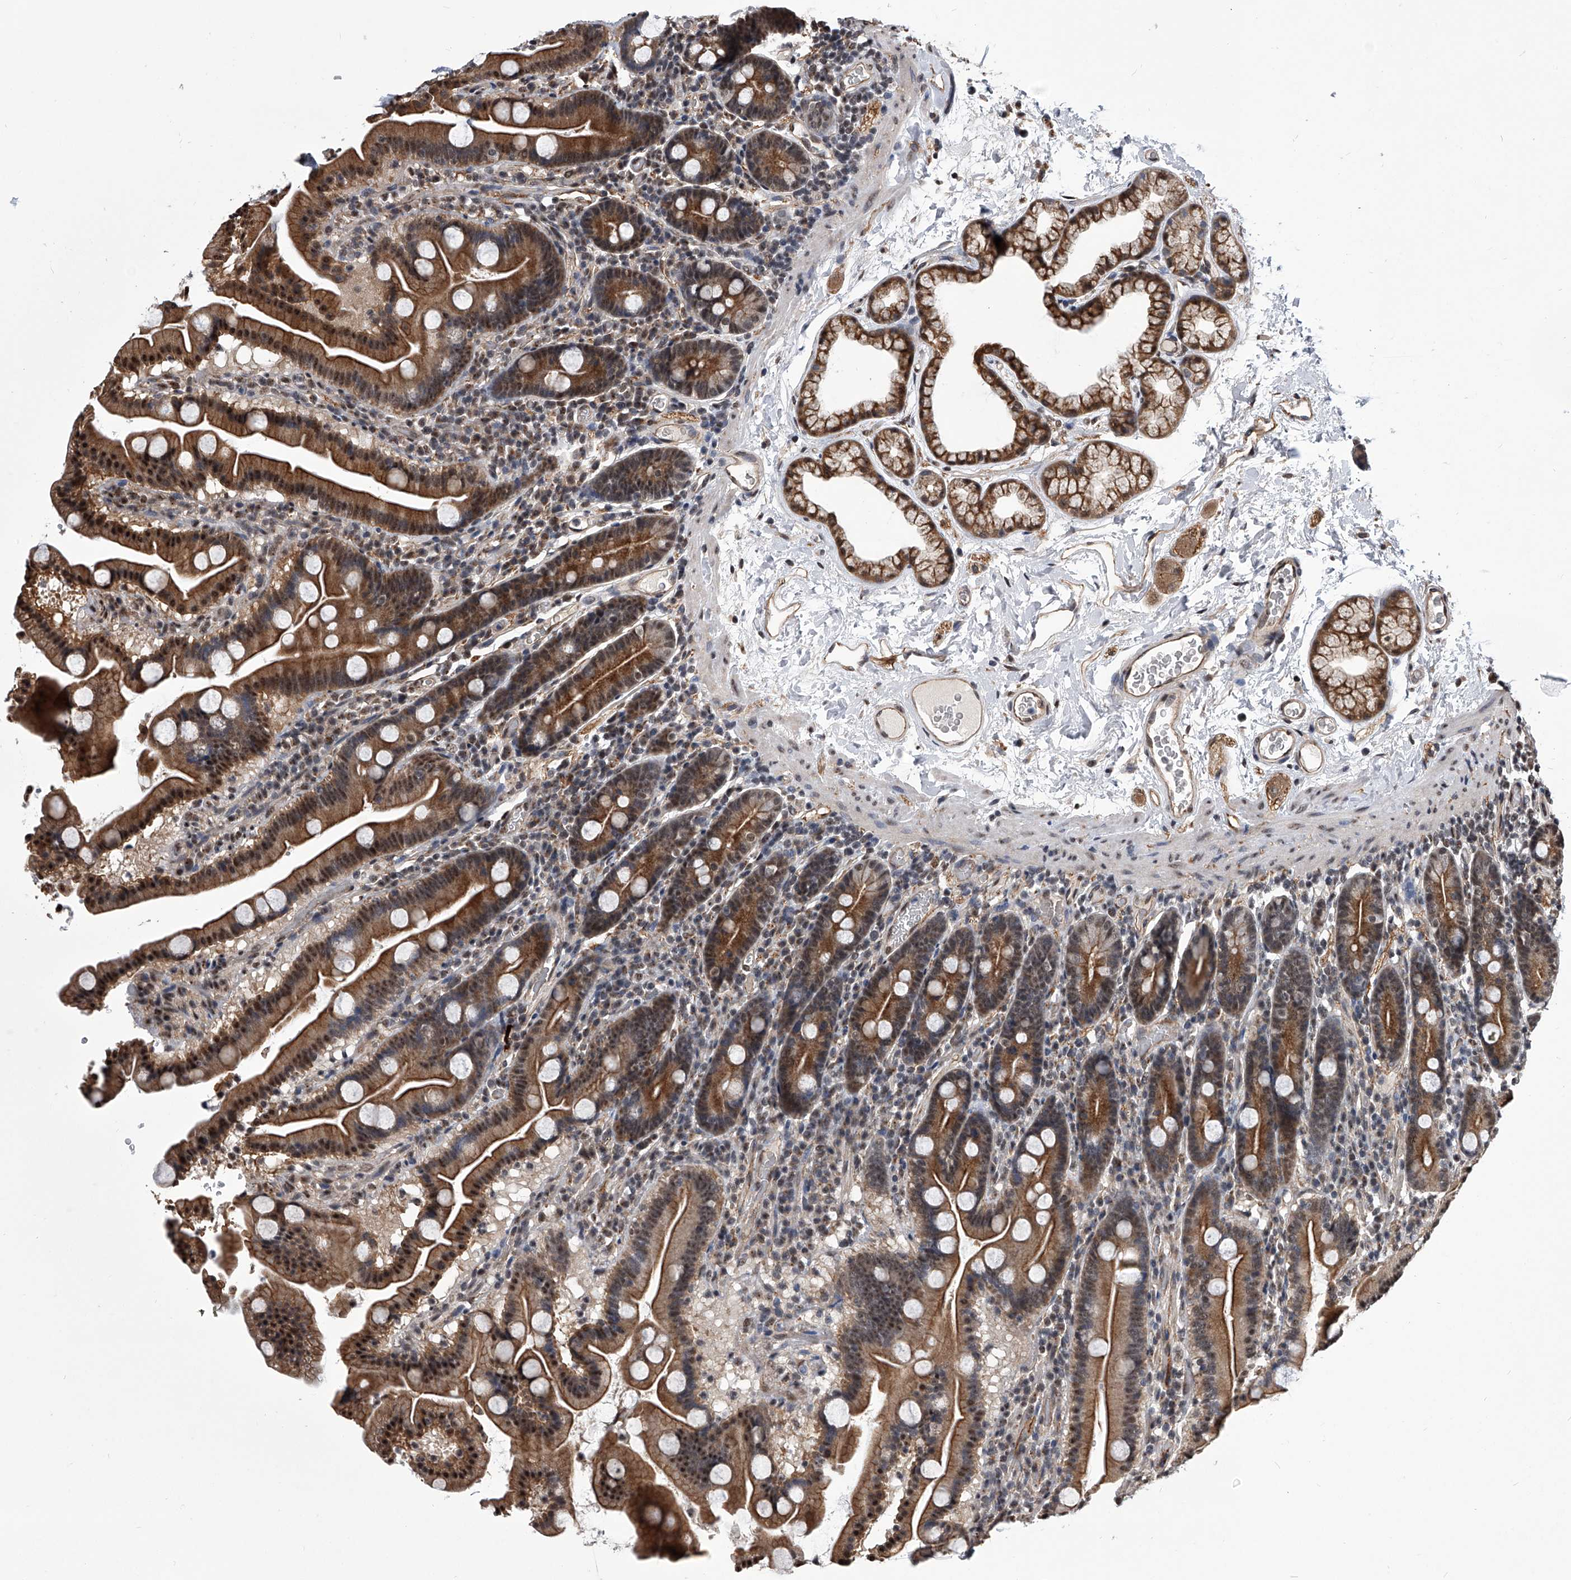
{"staining": {"intensity": "moderate", "quantity": ">75%", "location": "cytoplasmic/membranous,nuclear"}, "tissue": "duodenum", "cell_type": "Glandular cells", "image_type": "normal", "snomed": [{"axis": "morphology", "description": "Normal tissue, NOS"}, {"axis": "topography", "description": "Duodenum"}], "caption": "Protein expression analysis of unremarkable duodenum shows moderate cytoplasmic/membranous,nuclear staining in approximately >75% of glandular cells.", "gene": "ZNF76", "patient": {"sex": "male", "age": 55}}